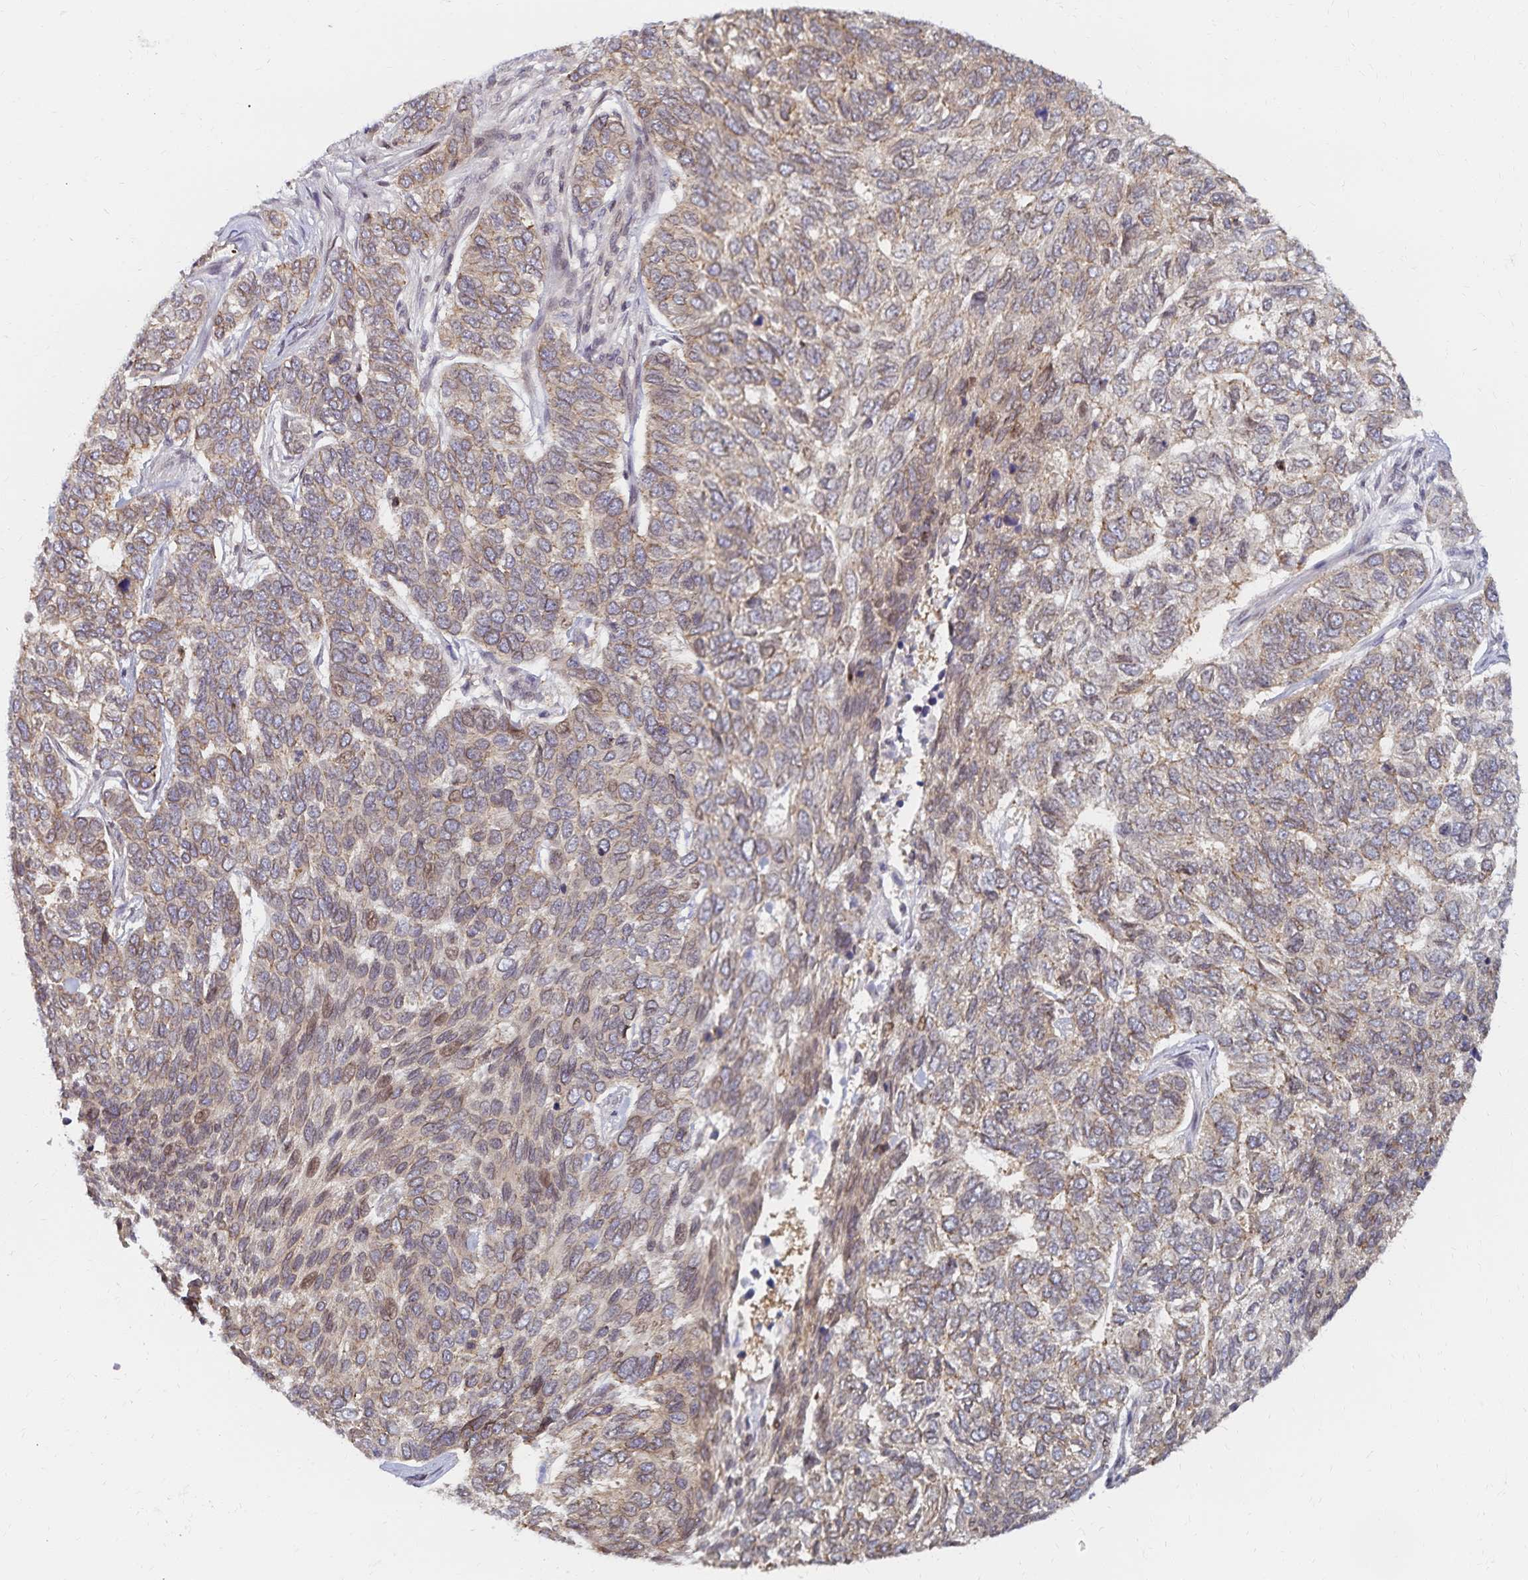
{"staining": {"intensity": "weak", "quantity": "25%-75%", "location": "cytoplasmic/membranous,nuclear"}, "tissue": "skin cancer", "cell_type": "Tumor cells", "image_type": "cancer", "snomed": [{"axis": "morphology", "description": "Basal cell carcinoma"}, {"axis": "topography", "description": "Skin"}], "caption": "Immunohistochemistry of human skin basal cell carcinoma exhibits low levels of weak cytoplasmic/membranous and nuclear expression in about 25%-75% of tumor cells.", "gene": "RAB9B", "patient": {"sex": "female", "age": 65}}